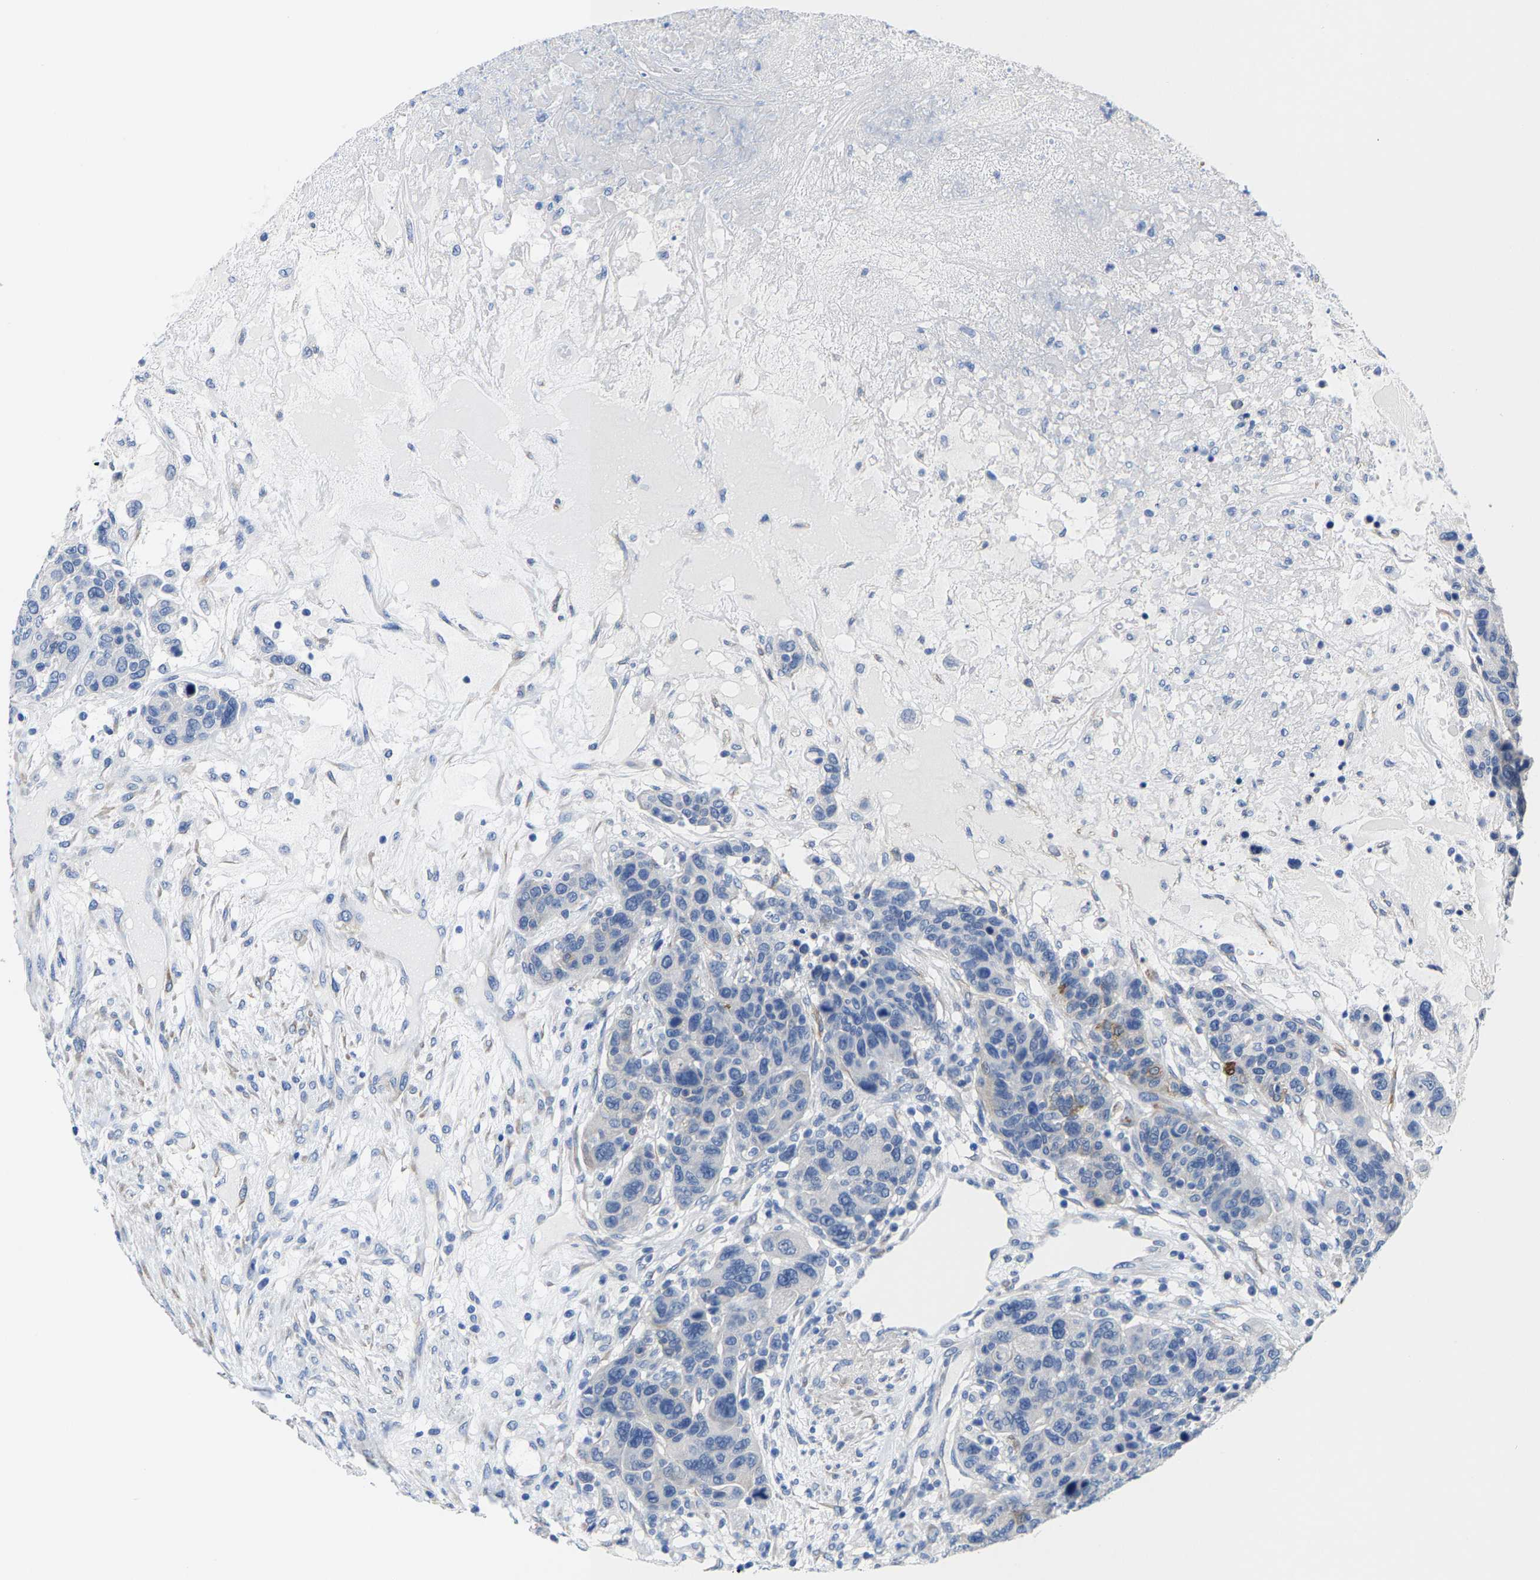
{"staining": {"intensity": "negative", "quantity": "none", "location": "none"}, "tissue": "breast cancer", "cell_type": "Tumor cells", "image_type": "cancer", "snomed": [{"axis": "morphology", "description": "Duct carcinoma"}, {"axis": "topography", "description": "Breast"}], "caption": "DAB (3,3'-diaminobenzidine) immunohistochemical staining of infiltrating ductal carcinoma (breast) displays no significant positivity in tumor cells.", "gene": "DSCAM", "patient": {"sex": "female", "age": 37}}